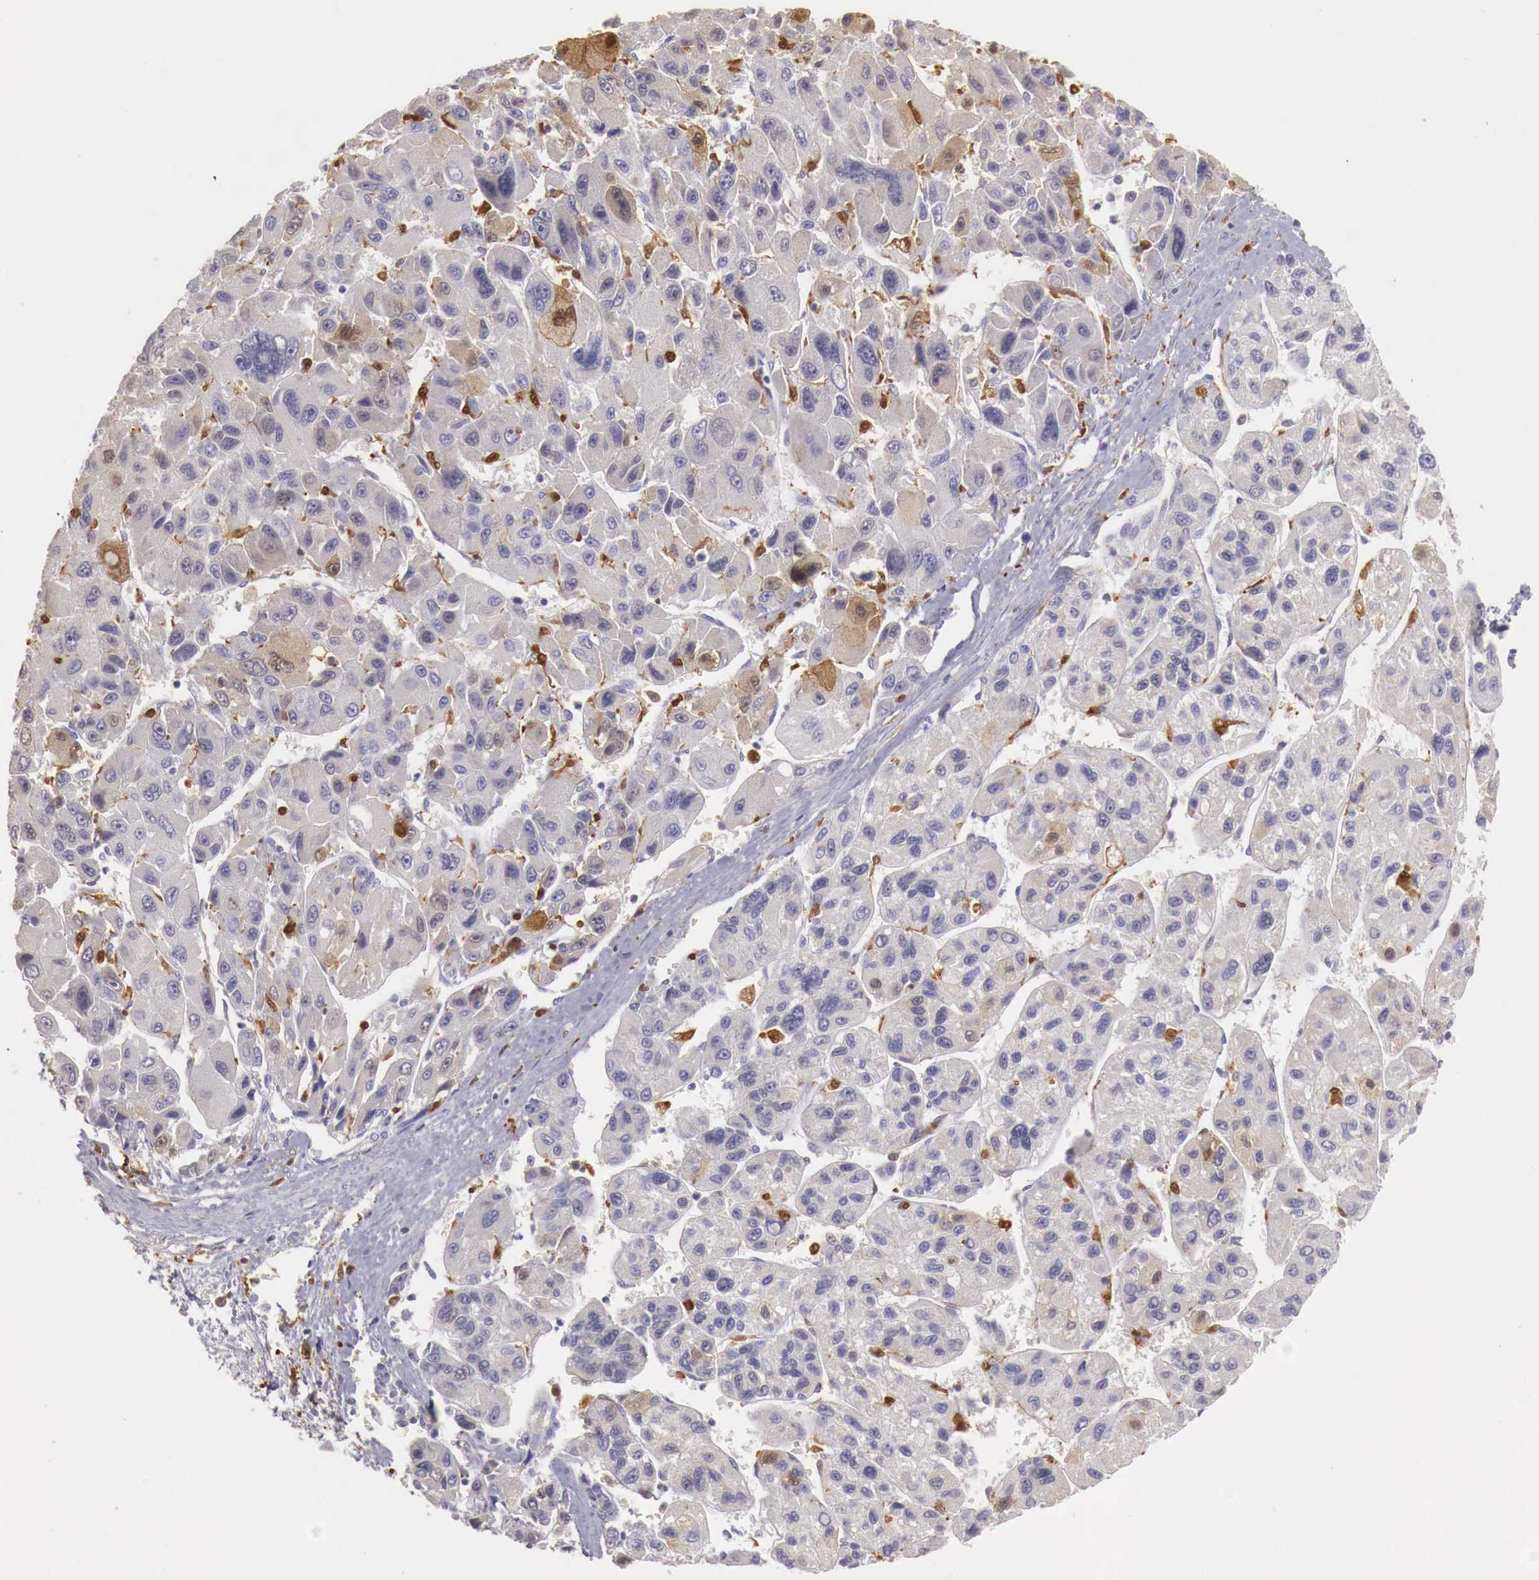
{"staining": {"intensity": "negative", "quantity": "none", "location": "none"}, "tissue": "liver cancer", "cell_type": "Tumor cells", "image_type": "cancer", "snomed": [{"axis": "morphology", "description": "Carcinoma, Hepatocellular, NOS"}, {"axis": "topography", "description": "Liver"}], "caption": "Human liver cancer stained for a protein using immunohistochemistry (IHC) displays no positivity in tumor cells.", "gene": "RENBP", "patient": {"sex": "male", "age": 64}}